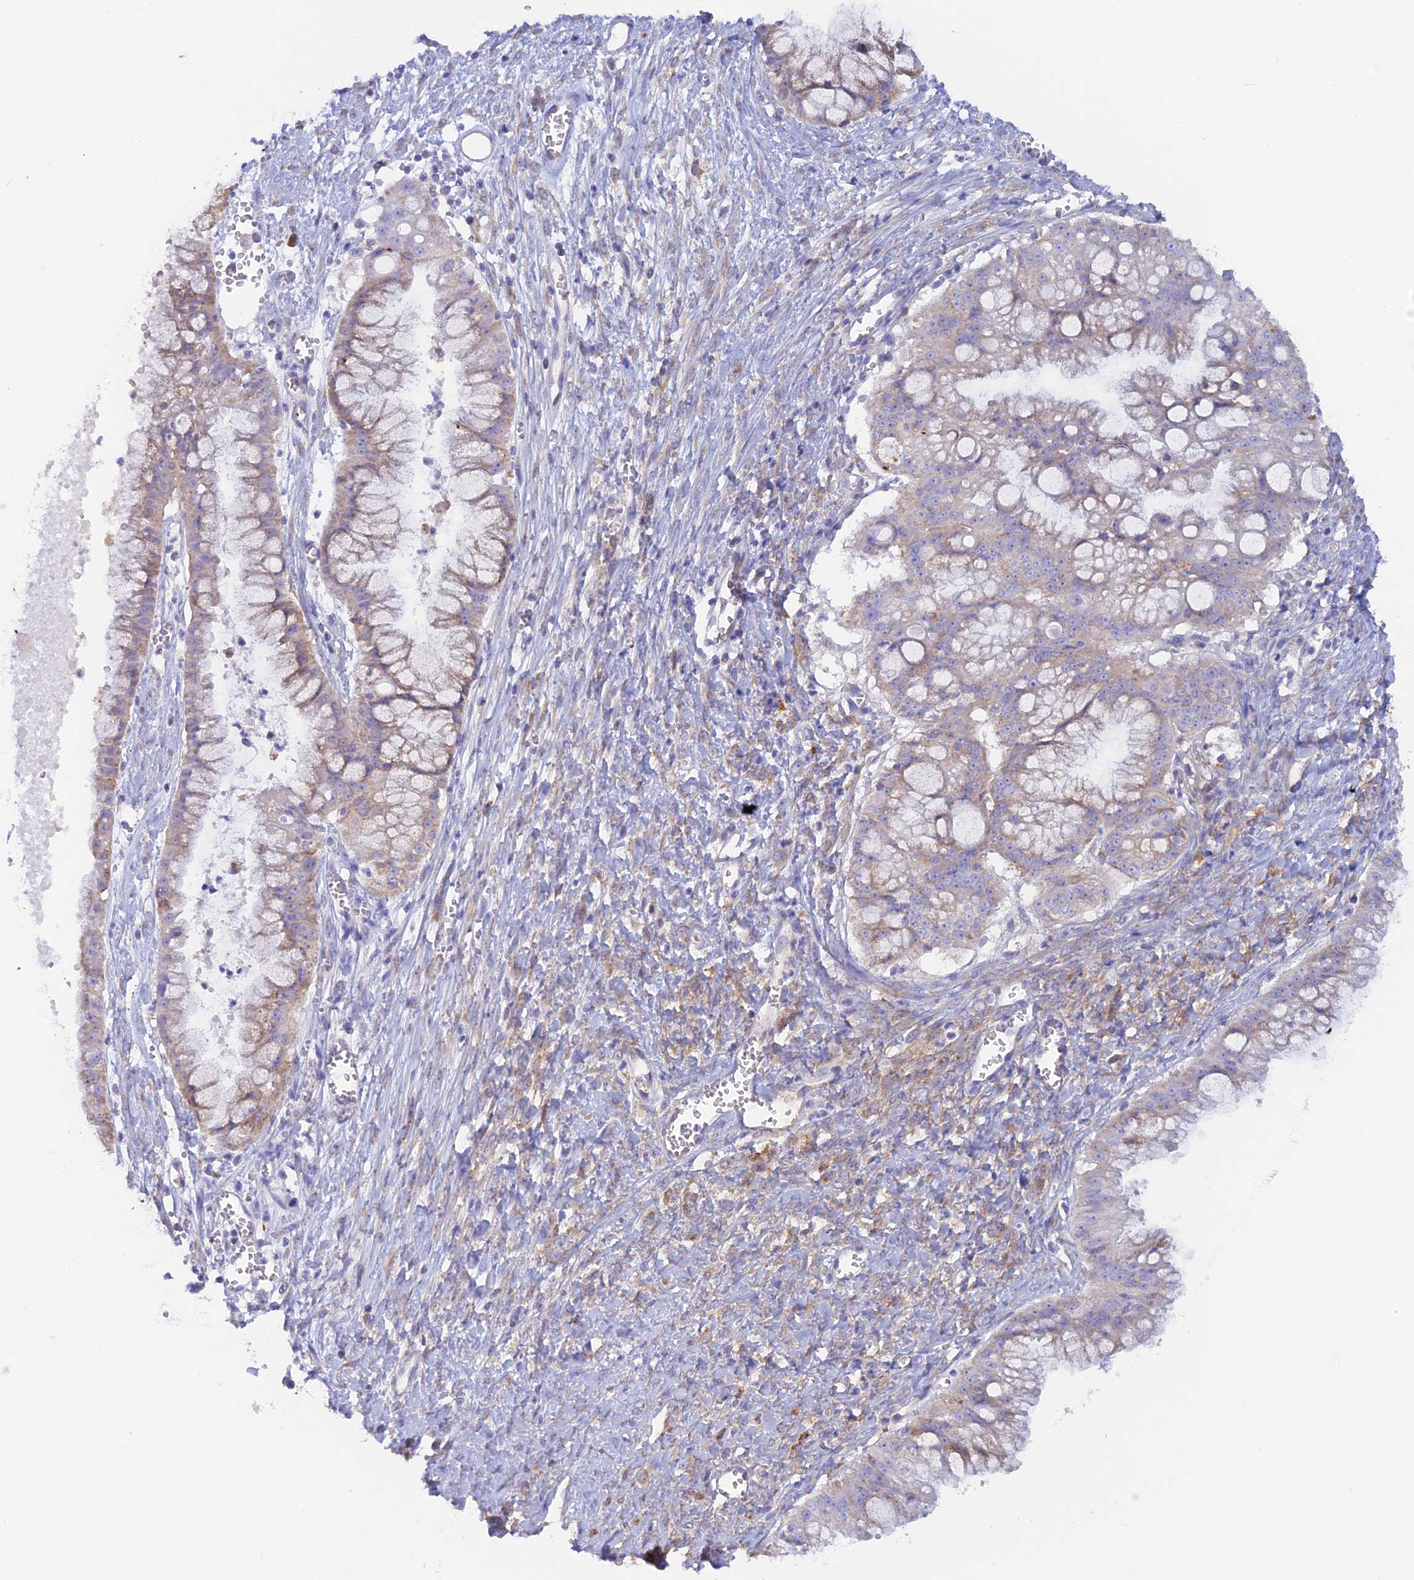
{"staining": {"intensity": "weak", "quantity": "<25%", "location": "cytoplasmic/membranous"}, "tissue": "ovarian cancer", "cell_type": "Tumor cells", "image_type": "cancer", "snomed": [{"axis": "morphology", "description": "Cystadenocarcinoma, mucinous, NOS"}, {"axis": "topography", "description": "Ovary"}], "caption": "DAB immunohistochemical staining of human ovarian cancer shows no significant expression in tumor cells.", "gene": "LZTFL1", "patient": {"sex": "female", "age": 70}}